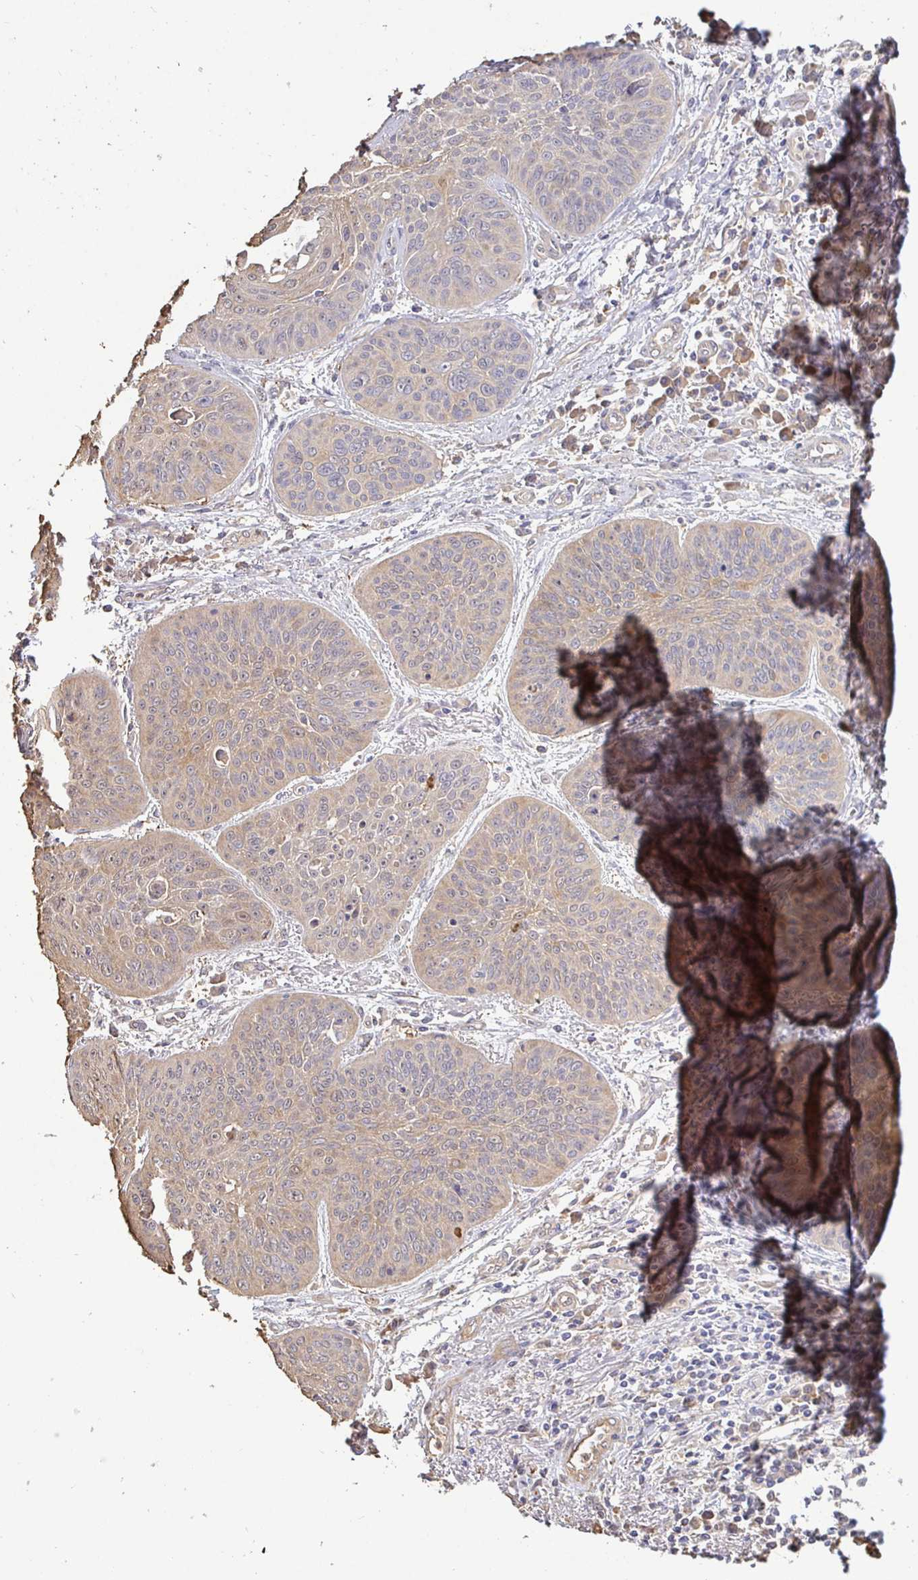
{"staining": {"intensity": "weak", "quantity": "25%-75%", "location": "cytoplasmic/membranous"}, "tissue": "lung cancer", "cell_type": "Tumor cells", "image_type": "cancer", "snomed": [{"axis": "morphology", "description": "Squamous cell carcinoma, NOS"}, {"axis": "topography", "description": "Lung"}], "caption": "Immunohistochemical staining of lung cancer reveals low levels of weak cytoplasmic/membranous staining in approximately 25%-75% of tumor cells.", "gene": "MAPK8IP3", "patient": {"sex": "male", "age": 74}}